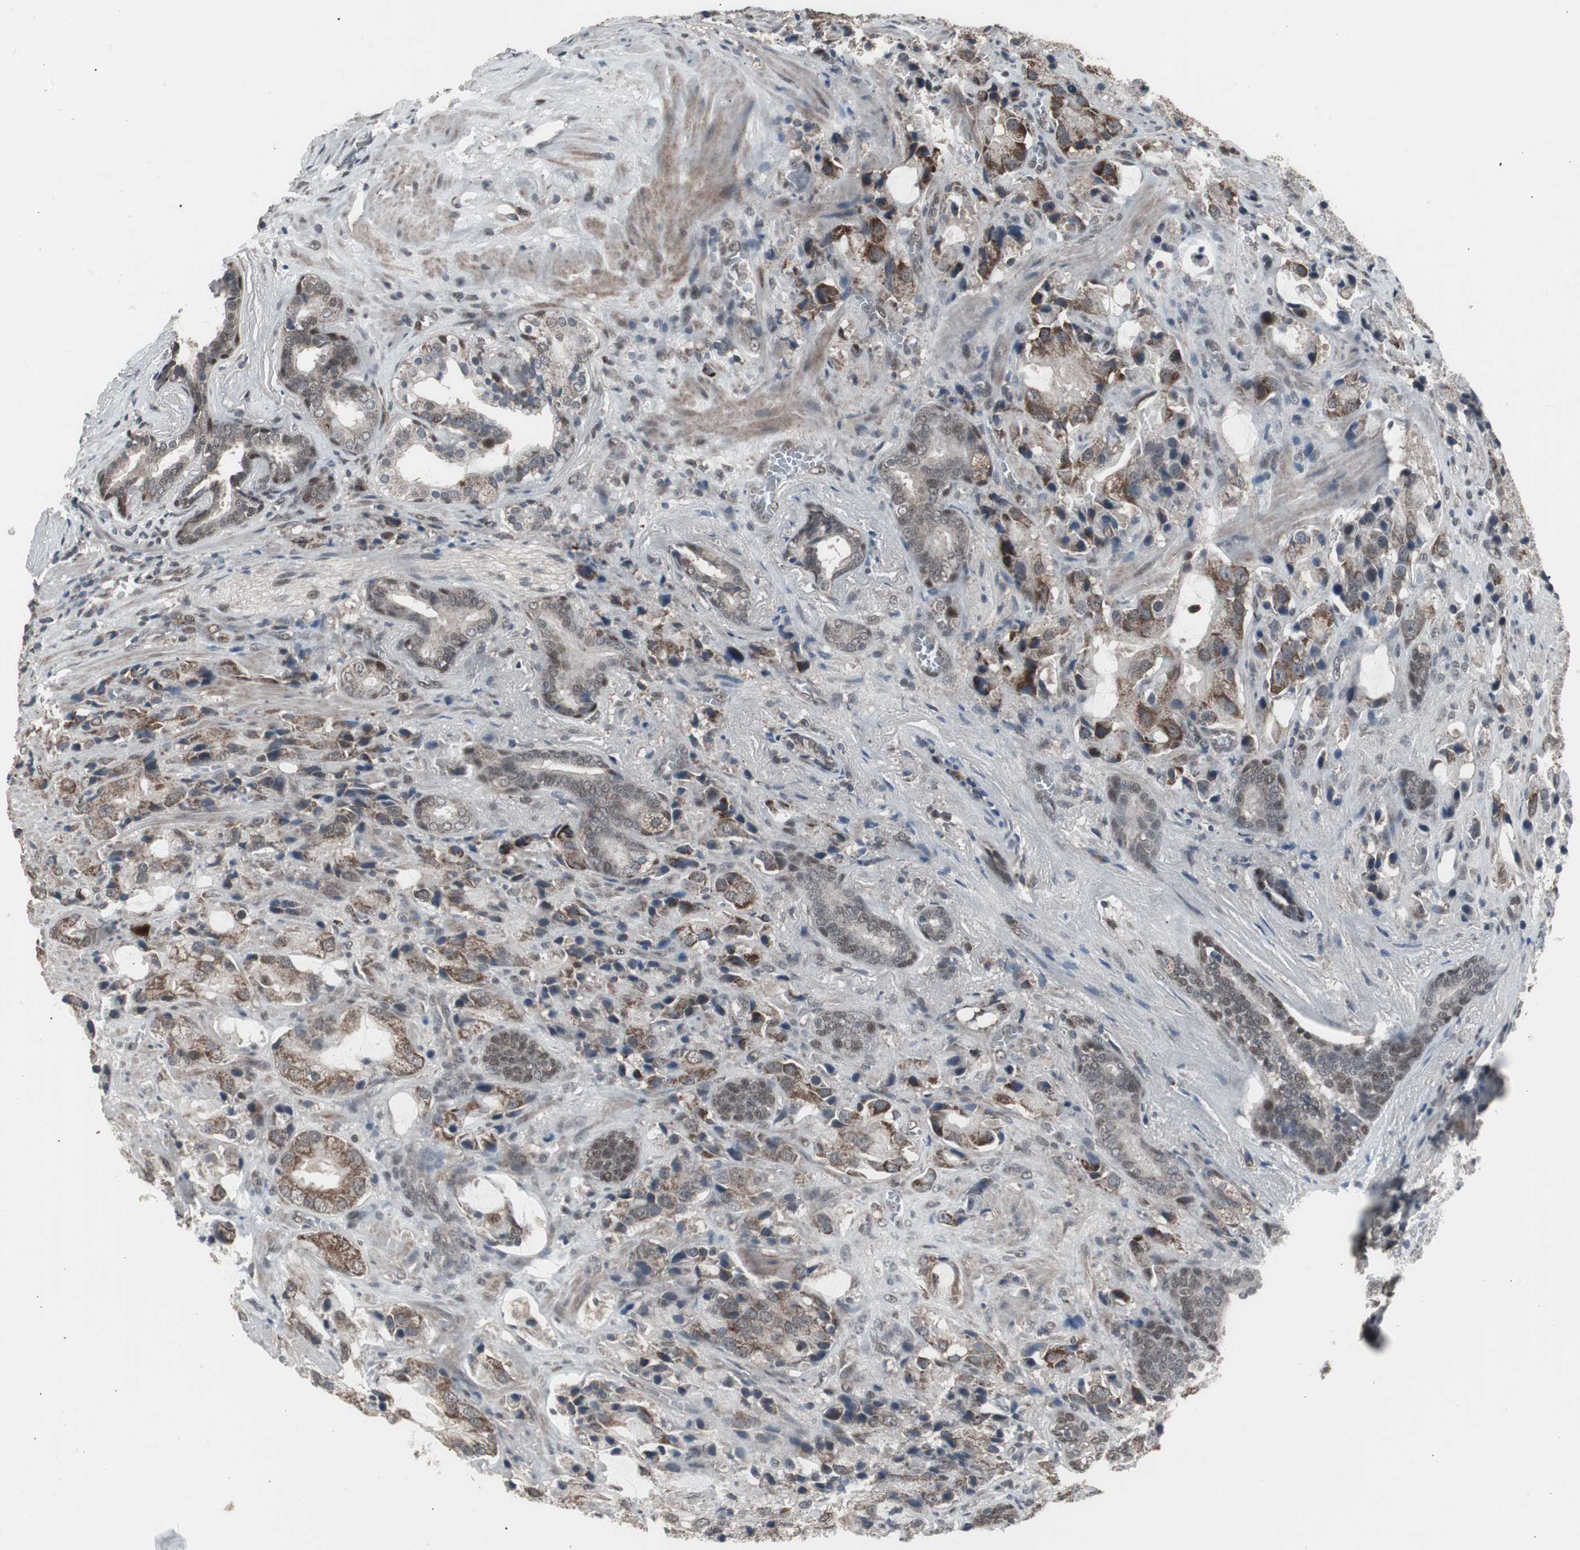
{"staining": {"intensity": "moderate", "quantity": "25%-75%", "location": "cytoplasmic/membranous"}, "tissue": "prostate cancer", "cell_type": "Tumor cells", "image_type": "cancer", "snomed": [{"axis": "morphology", "description": "Adenocarcinoma, High grade"}, {"axis": "topography", "description": "Prostate"}], "caption": "Prostate cancer (adenocarcinoma (high-grade)) was stained to show a protein in brown. There is medium levels of moderate cytoplasmic/membranous staining in about 25%-75% of tumor cells. (Stains: DAB (3,3'-diaminobenzidine) in brown, nuclei in blue, Microscopy: brightfield microscopy at high magnification).", "gene": "RXRA", "patient": {"sex": "male", "age": 70}}